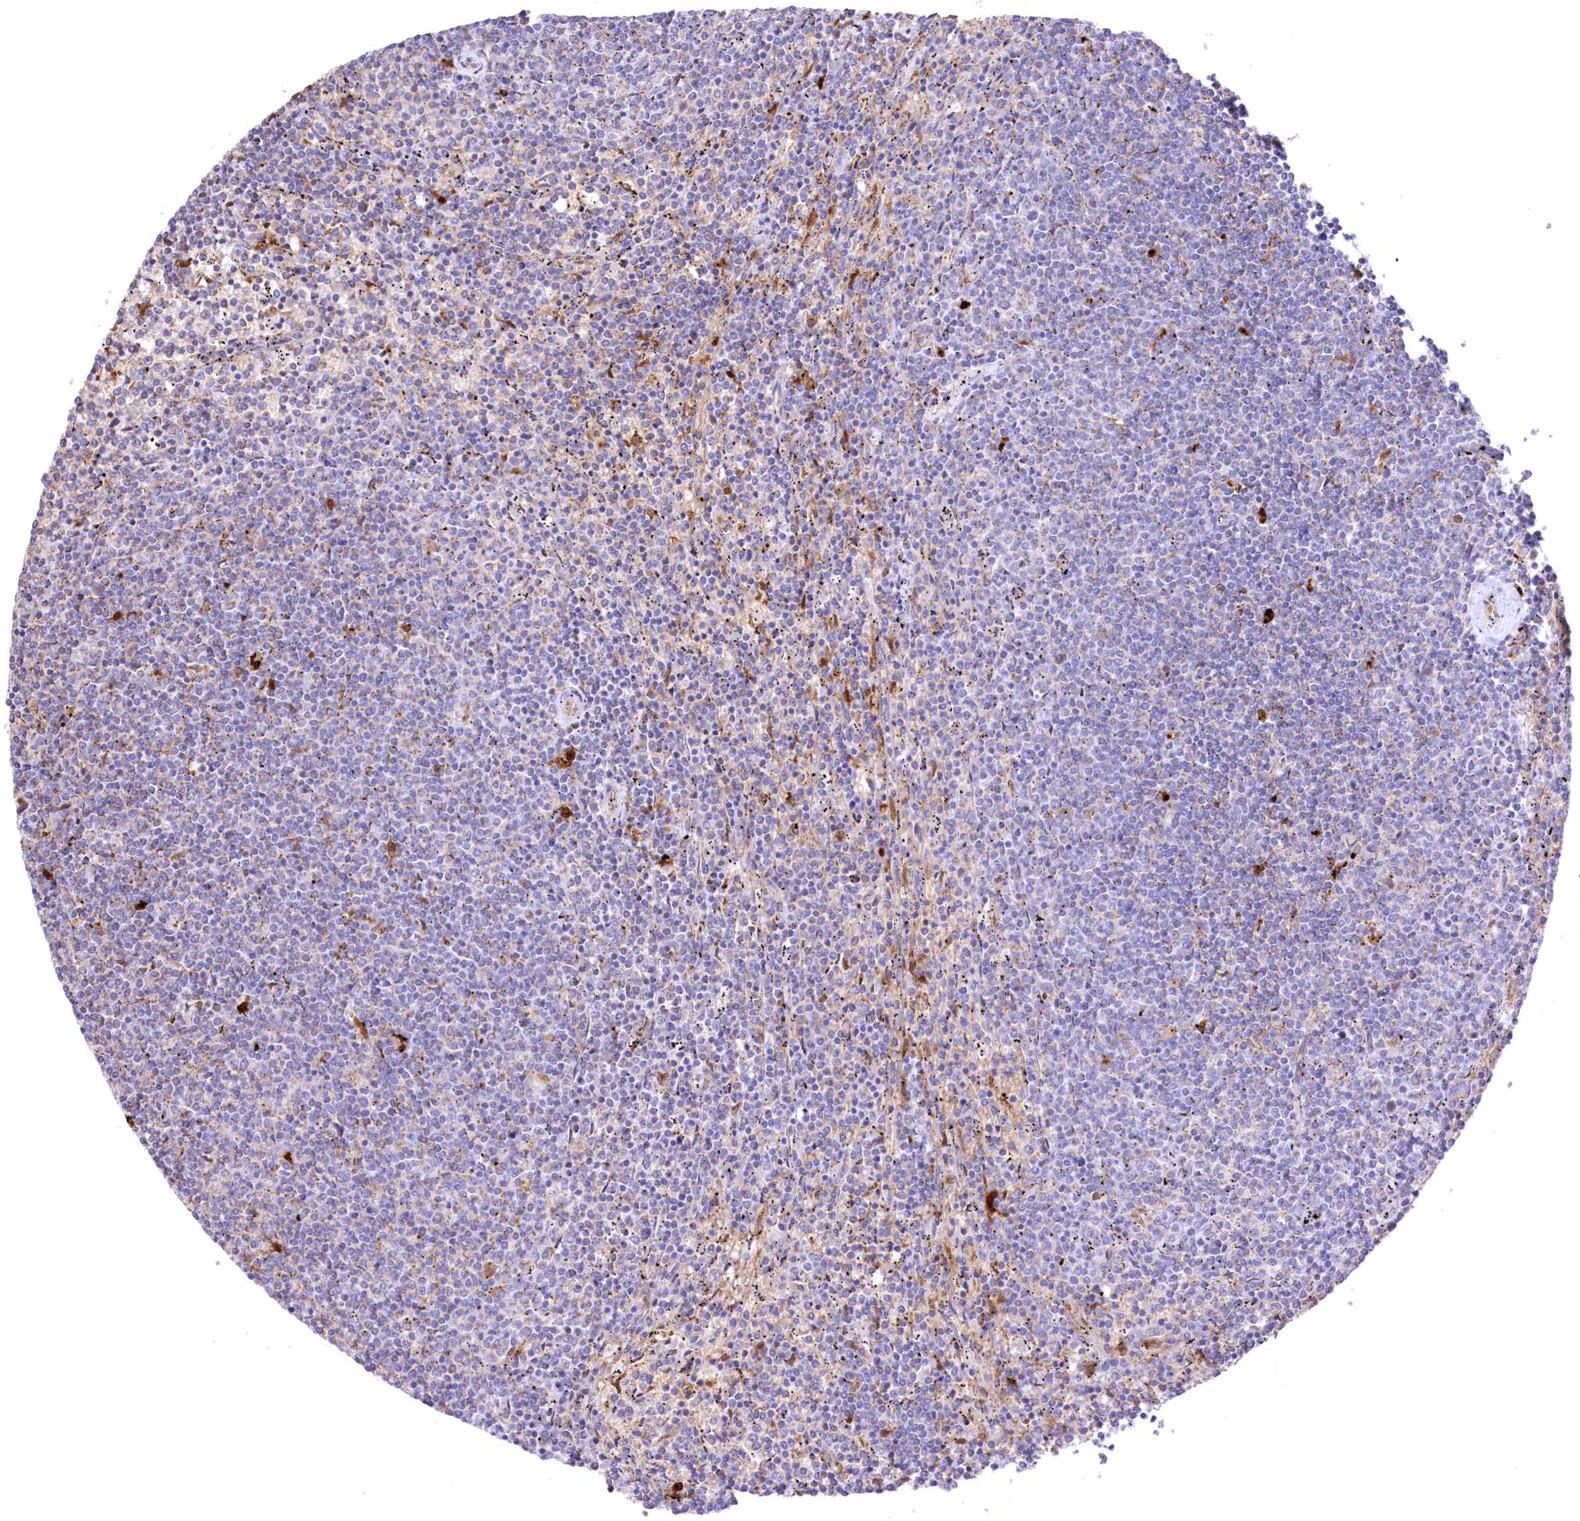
{"staining": {"intensity": "negative", "quantity": "none", "location": "none"}, "tissue": "lymphoma", "cell_type": "Tumor cells", "image_type": "cancer", "snomed": [{"axis": "morphology", "description": "Malignant lymphoma, non-Hodgkin's type, Low grade"}, {"axis": "topography", "description": "Spleen"}], "caption": "Human lymphoma stained for a protein using immunohistochemistry exhibits no staining in tumor cells.", "gene": "FCHO2", "patient": {"sex": "female", "age": 50}}